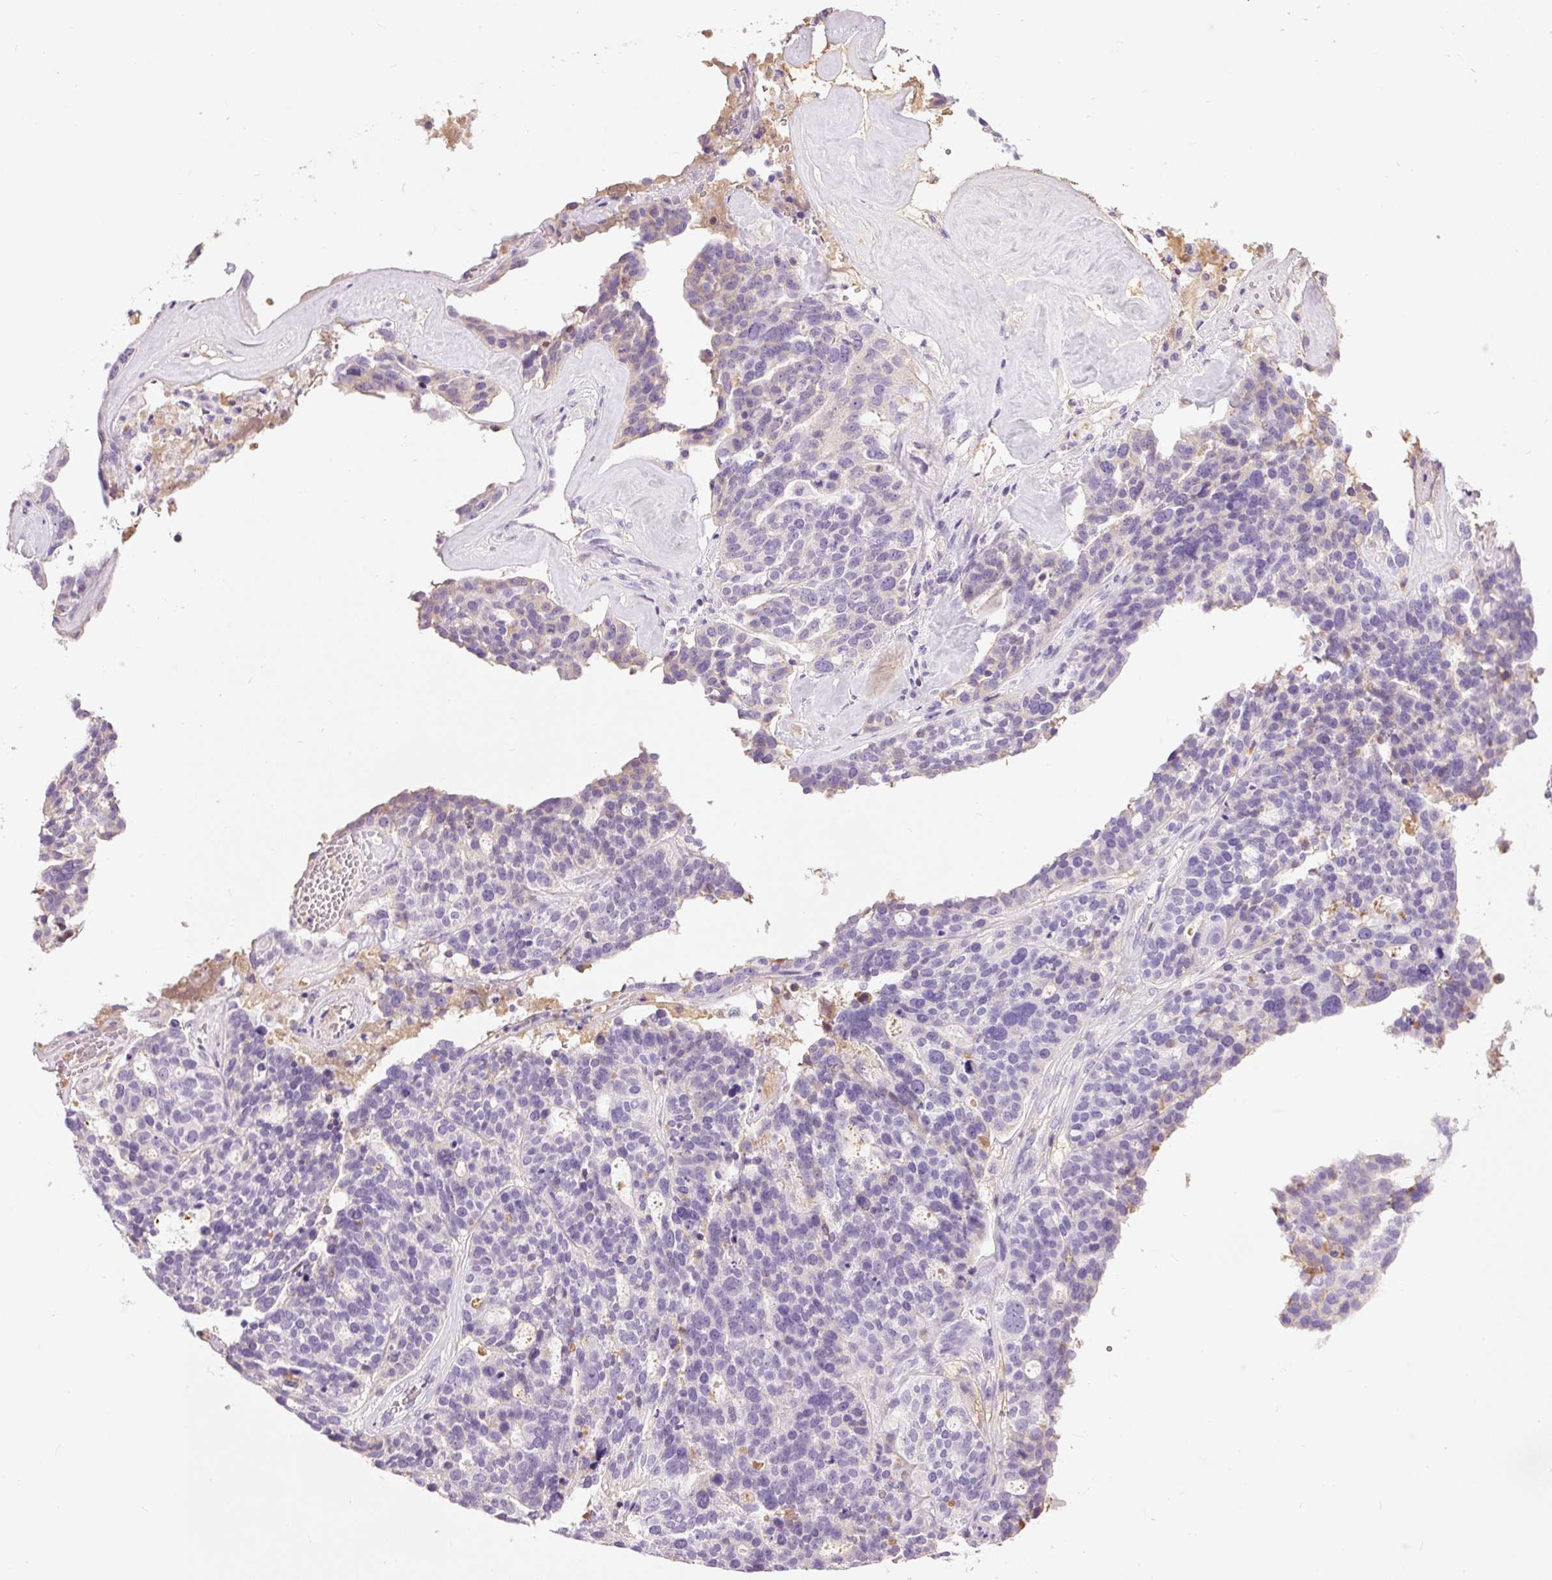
{"staining": {"intensity": "negative", "quantity": "none", "location": "none"}, "tissue": "ovarian cancer", "cell_type": "Tumor cells", "image_type": "cancer", "snomed": [{"axis": "morphology", "description": "Cystadenocarcinoma, serous, NOS"}, {"axis": "topography", "description": "Ovary"}], "caption": "An immunohistochemistry image of ovarian cancer is shown. There is no staining in tumor cells of ovarian cancer.", "gene": "PRPF38B", "patient": {"sex": "female", "age": 59}}